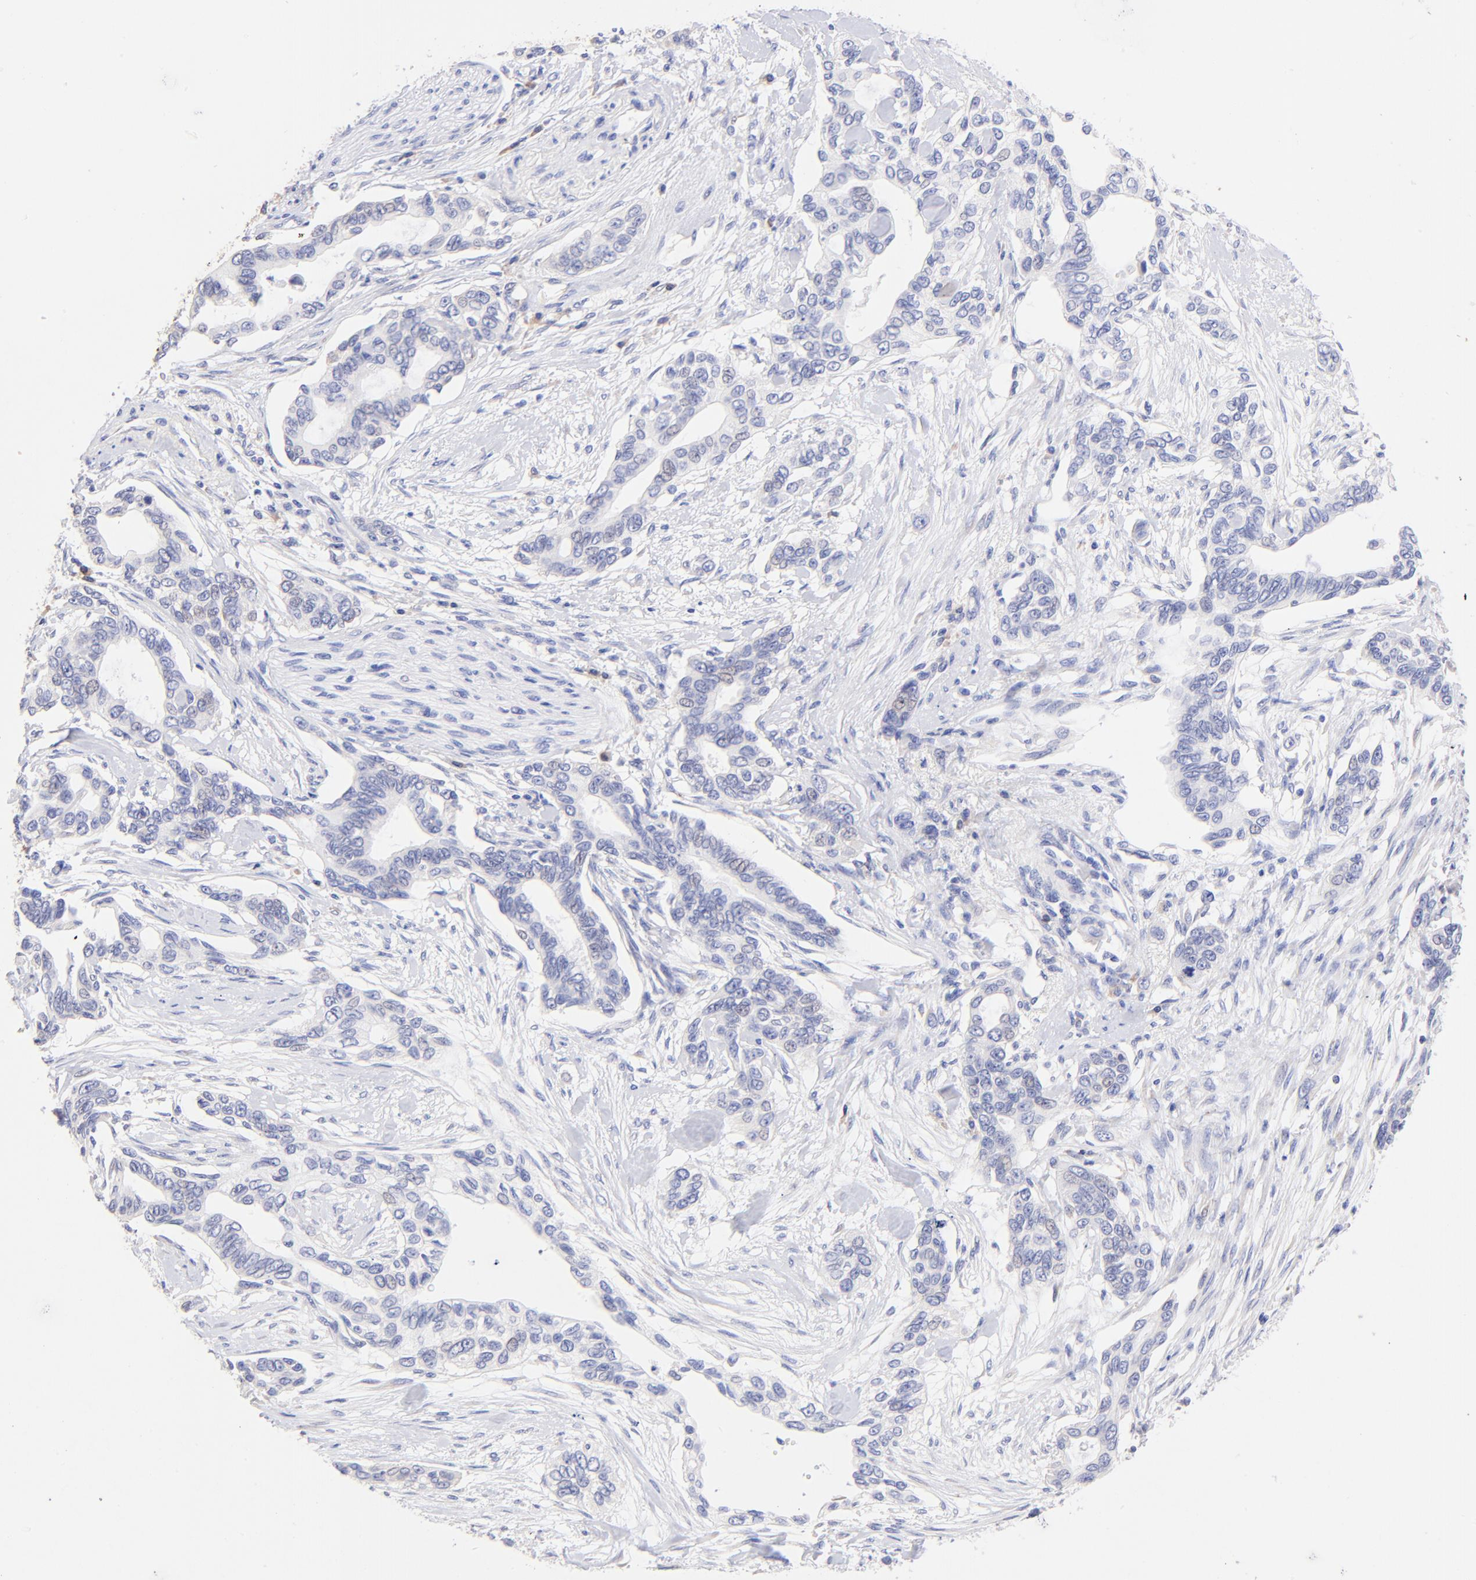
{"staining": {"intensity": "negative", "quantity": "none", "location": "none"}, "tissue": "pancreatic cancer", "cell_type": "Tumor cells", "image_type": "cancer", "snomed": [{"axis": "morphology", "description": "Adenocarcinoma, NOS"}, {"axis": "topography", "description": "Pancreas"}], "caption": "Tumor cells are negative for protein expression in human pancreatic cancer.", "gene": "RPL30", "patient": {"sex": "female", "age": 60}}